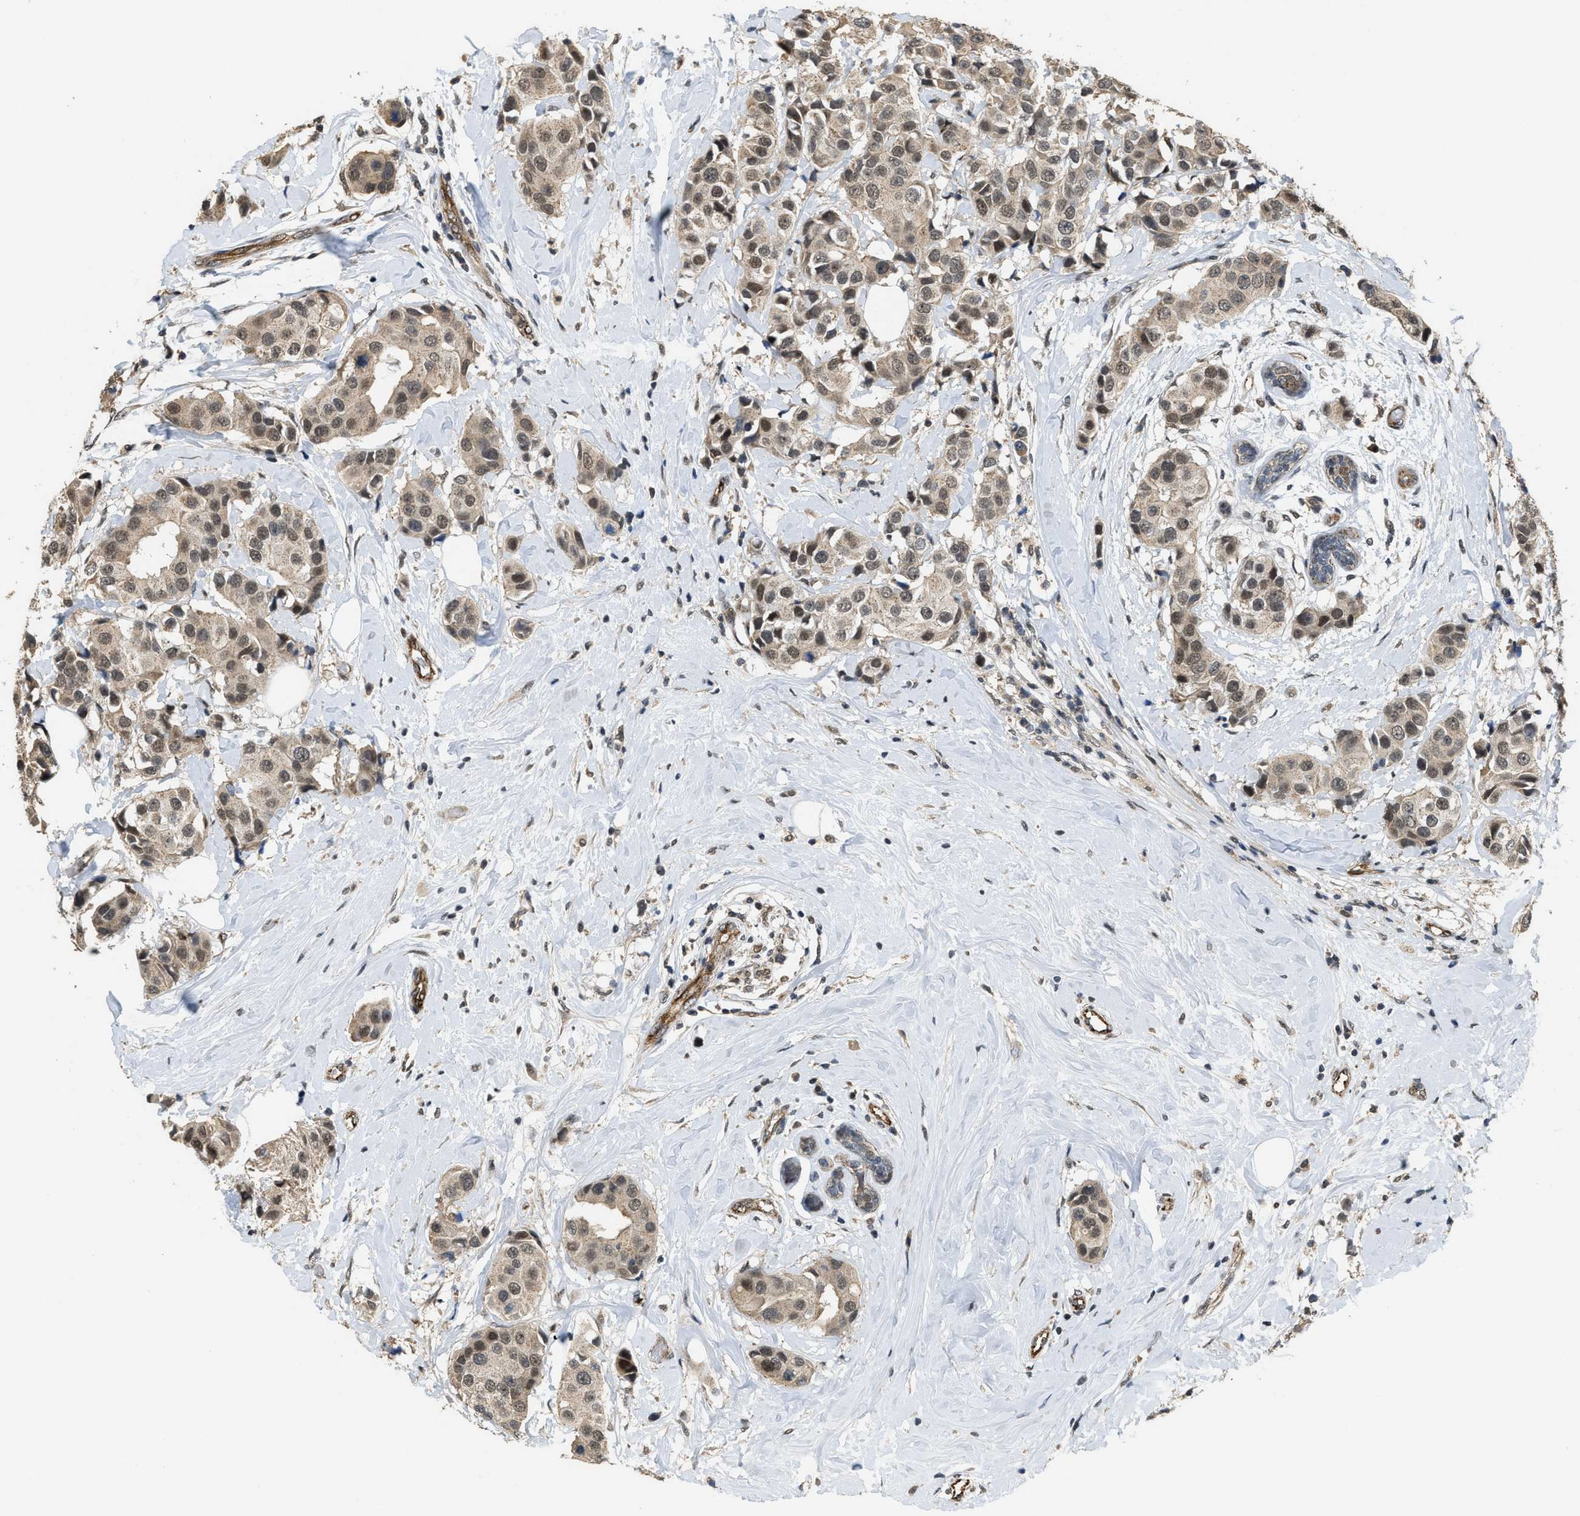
{"staining": {"intensity": "weak", "quantity": ">75%", "location": "cytoplasmic/membranous,nuclear"}, "tissue": "breast cancer", "cell_type": "Tumor cells", "image_type": "cancer", "snomed": [{"axis": "morphology", "description": "Normal tissue, NOS"}, {"axis": "morphology", "description": "Duct carcinoma"}, {"axis": "topography", "description": "Breast"}], "caption": "Protein staining demonstrates weak cytoplasmic/membranous and nuclear expression in about >75% of tumor cells in breast invasive ductal carcinoma.", "gene": "DPF2", "patient": {"sex": "female", "age": 39}}